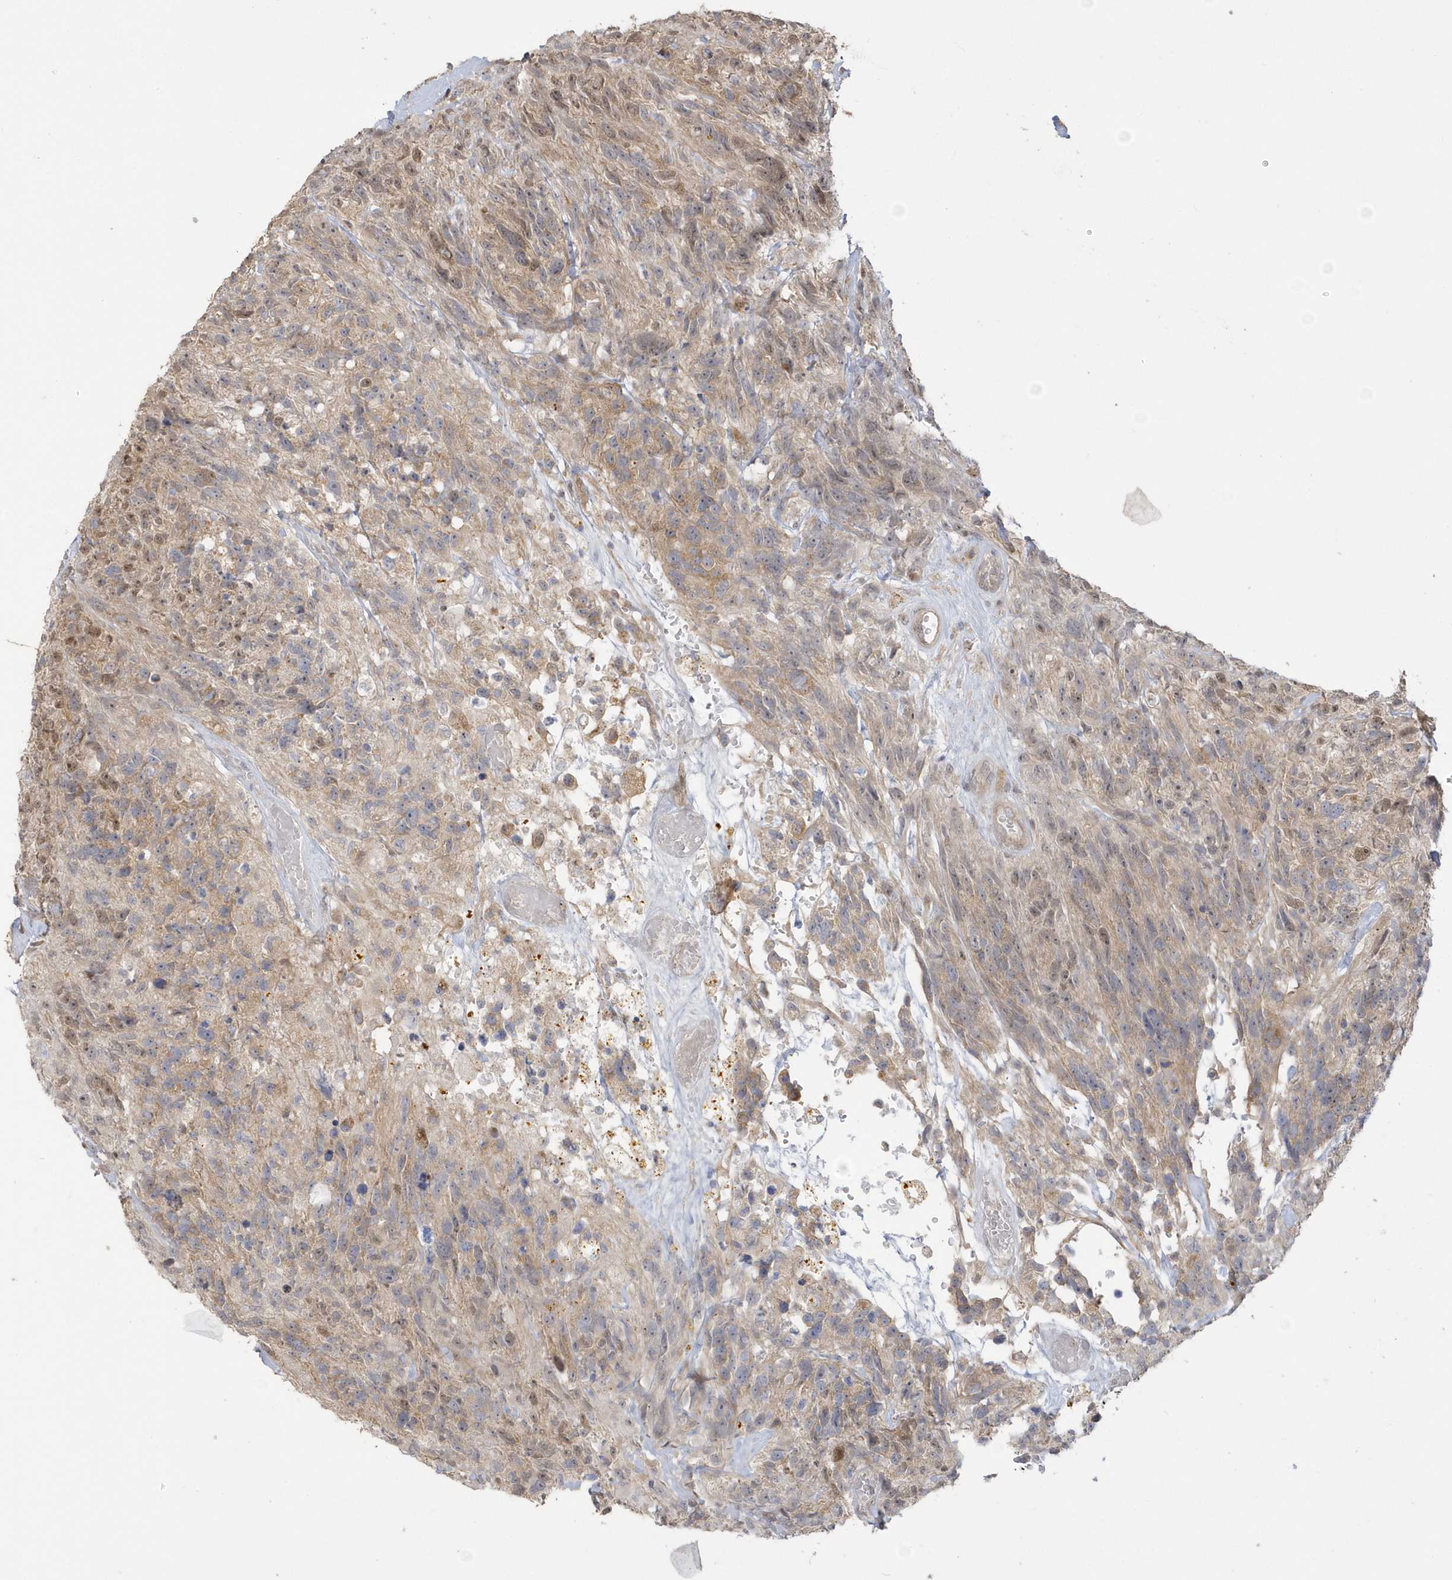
{"staining": {"intensity": "moderate", "quantity": ">75%", "location": "cytoplasmic/membranous,nuclear"}, "tissue": "glioma", "cell_type": "Tumor cells", "image_type": "cancer", "snomed": [{"axis": "morphology", "description": "Glioma, malignant, High grade"}, {"axis": "topography", "description": "Brain"}], "caption": "A photomicrograph of human high-grade glioma (malignant) stained for a protein shows moderate cytoplasmic/membranous and nuclear brown staining in tumor cells.", "gene": "NAF1", "patient": {"sex": "male", "age": 69}}